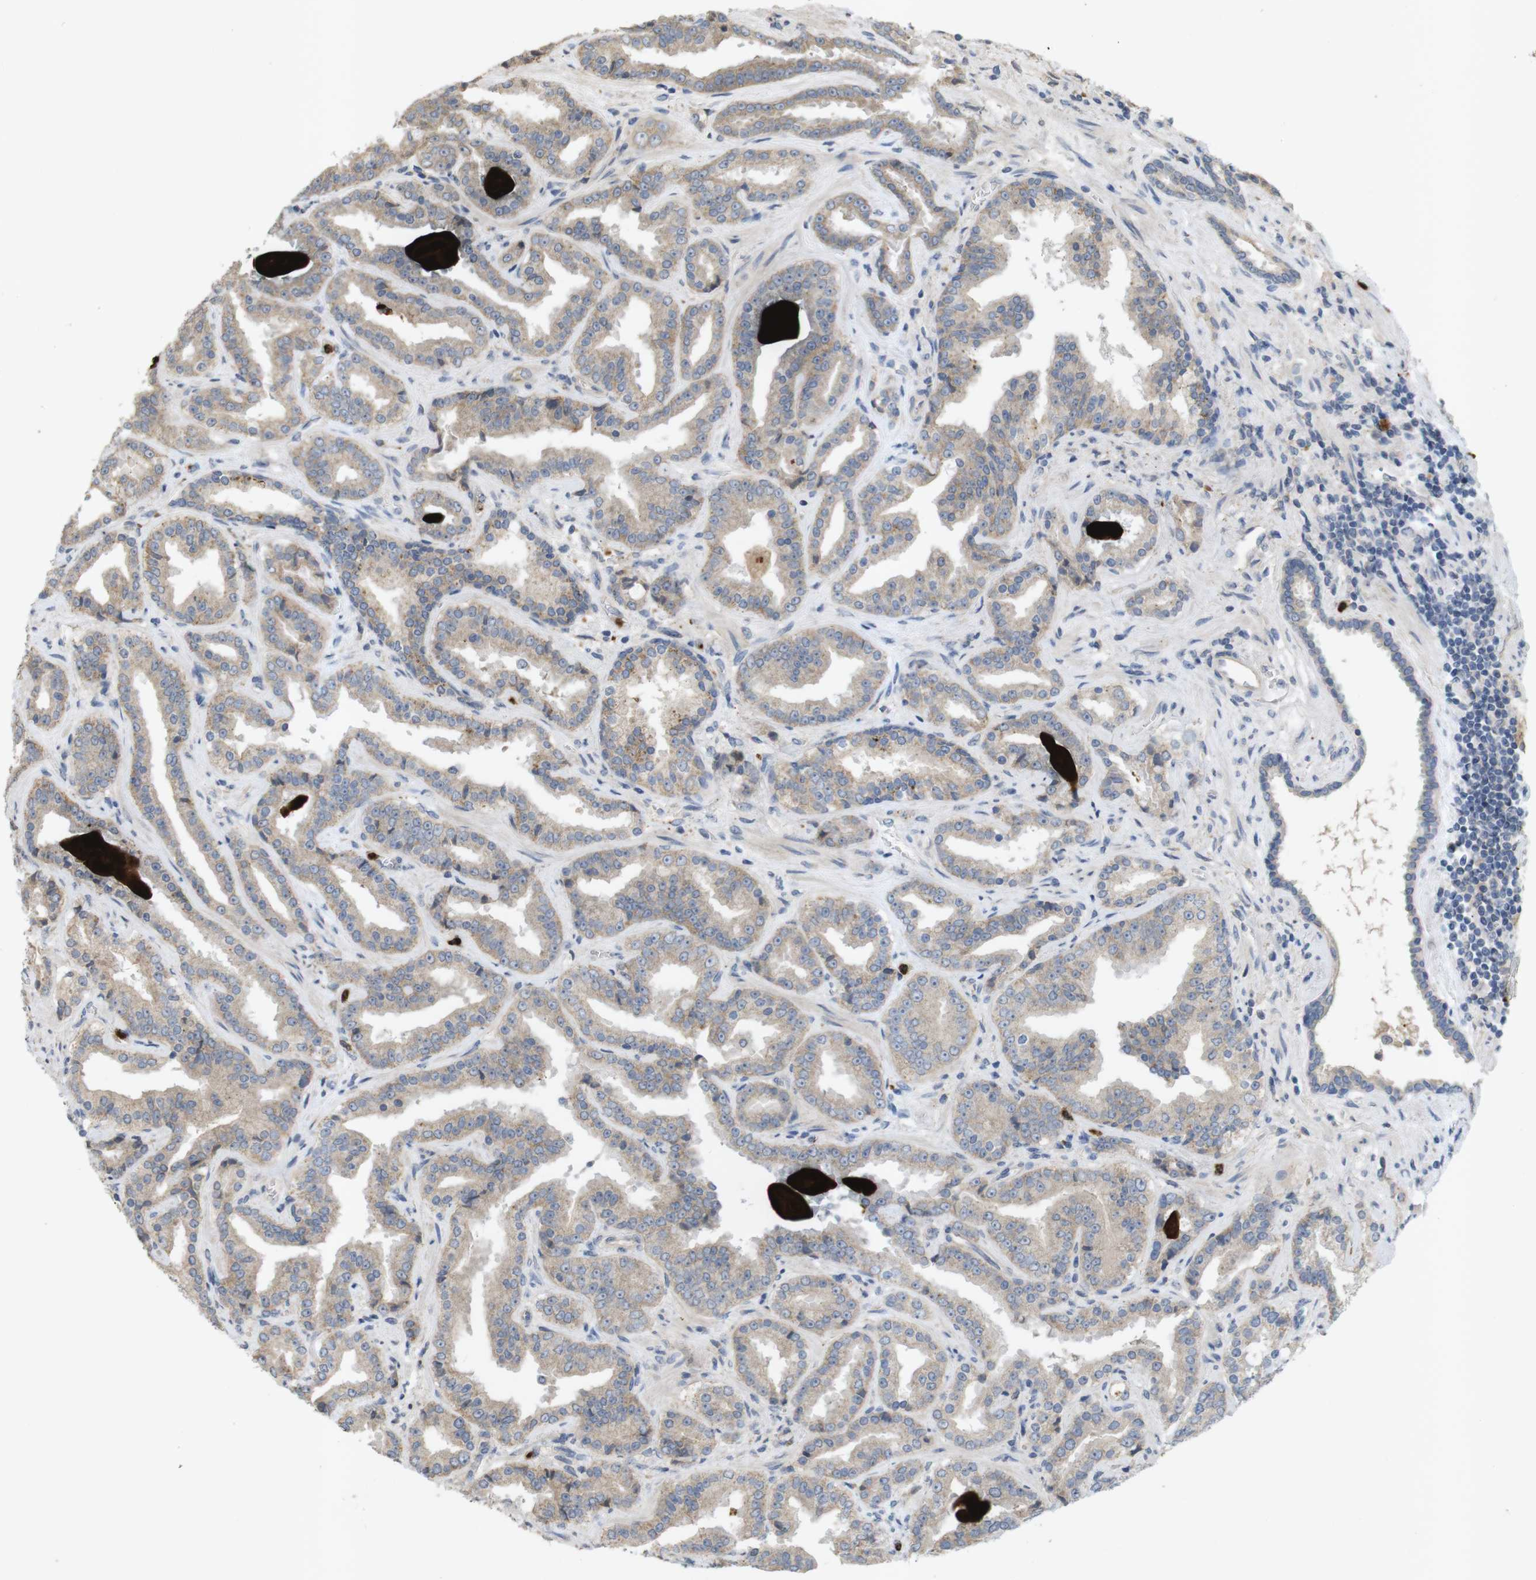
{"staining": {"intensity": "weak", "quantity": ">75%", "location": "cytoplasmic/membranous"}, "tissue": "prostate cancer", "cell_type": "Tumor cells", "image_type": "cancer", "snomed": [{"axis": "morphology", "description": "Adenocarcinoma, Low grade"}, {"axis": "topography", "description": "Prostate"}], "caption": "Immunohistochemistry (IHC) staining of prostate low-grade adenocarcinoma, which demonstrates low levels of weak cytoplasmic/membranous staining in approximately >75% of tumor cells indicating weak cytoplasmic/membranous protein positivity. The staining was performed using DAB (brown) for protein detection and nuclei were counterstained in hematoxylin (blue).", "gene": "TSPAN14", "patient": {"sex": "male", "age": 60}}